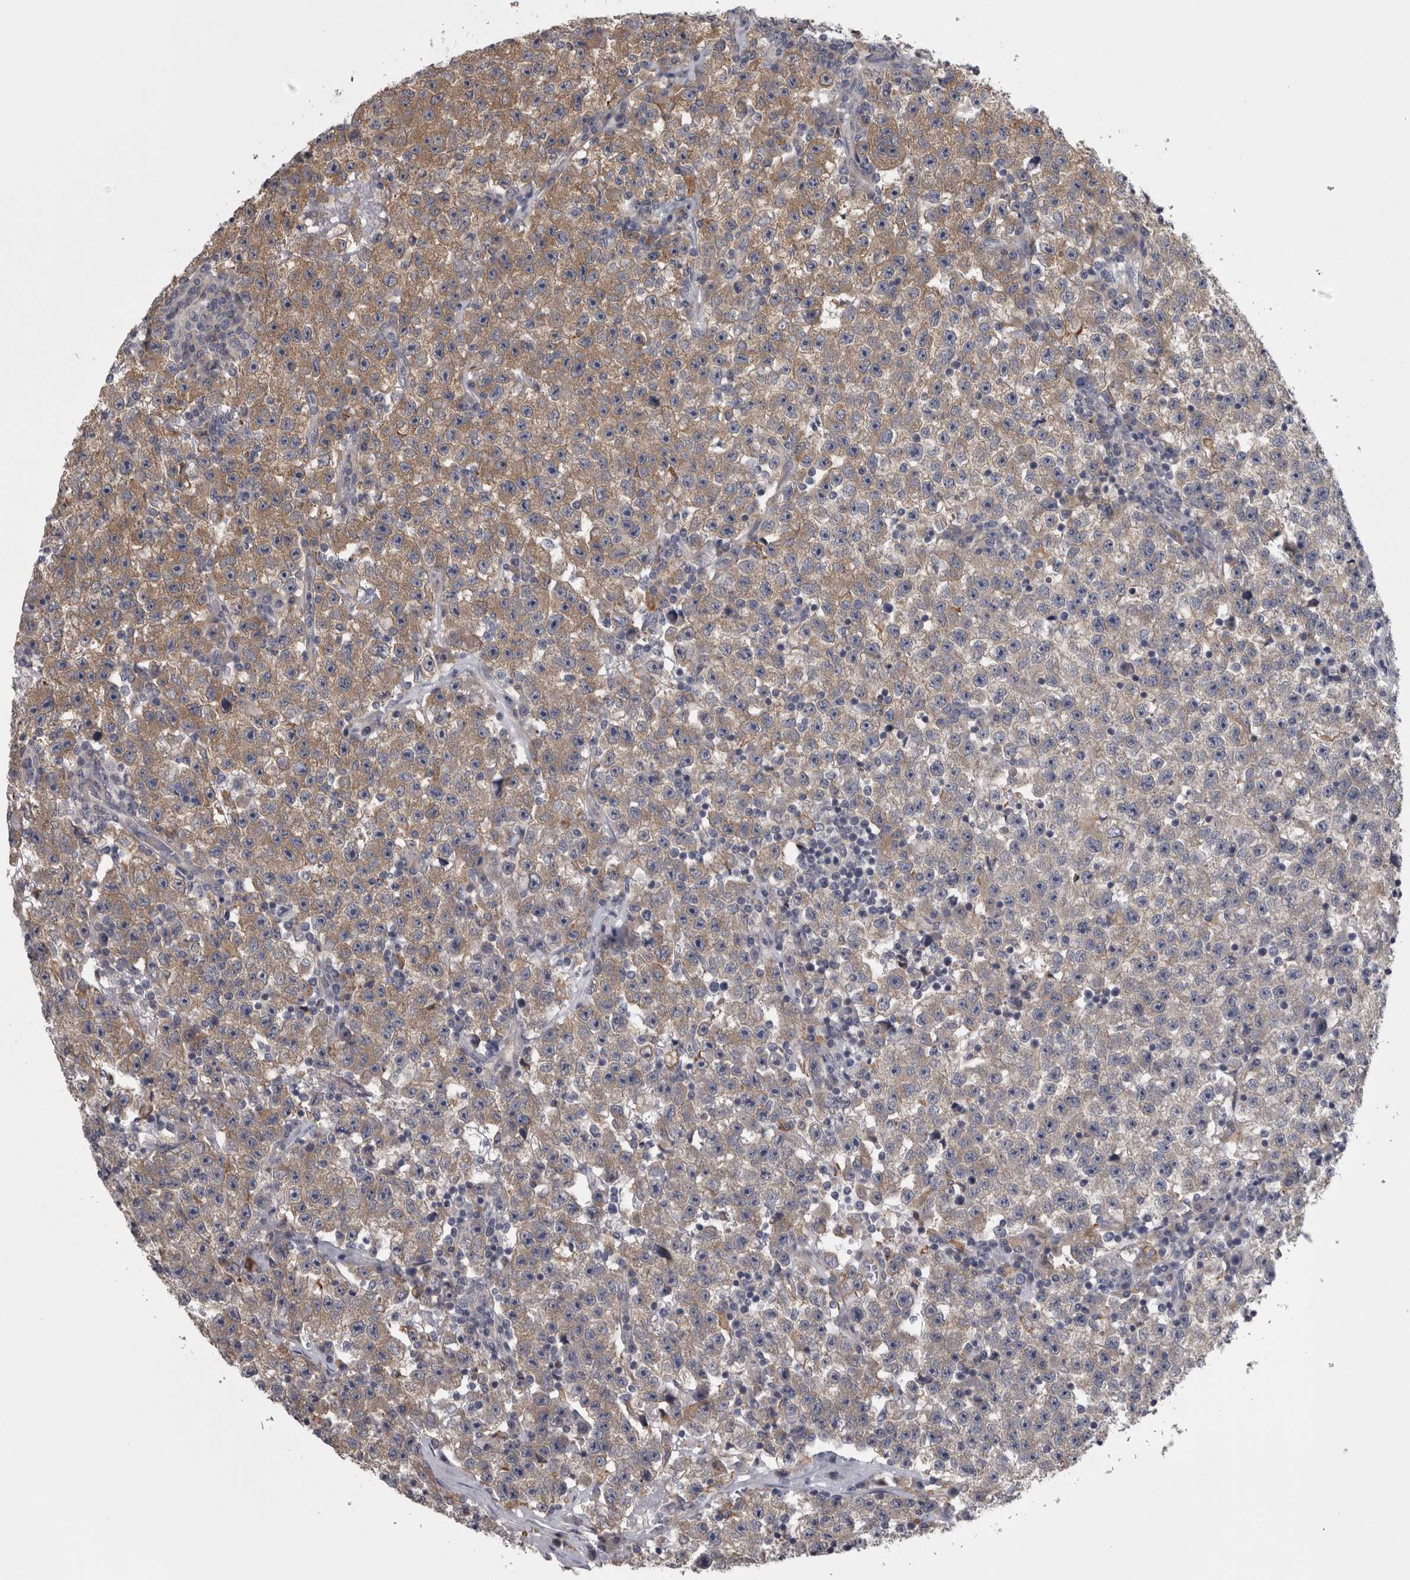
{"staining": {"intensity": "moderate", "quantity": "25%-75%", "location": "cytoplasmic/membranous"}, "tissue": "testis cancer", "cell_type": "Tumor cells", "image_type": "cancer", "snomed": [{"axis": "morphology", "description": "Seminoma, NOS"}, {"axis": "topography", "description": "Testis"}], "caption": "Immunohistochemistry (DAB) staining of human testis cancer demonstrates moderate cytoplasmic/membranous protein positivity in about 25%-75% of tumor cells. (Stains: DAB in brown, nuclei in blue, Microscopy: brightfield microscopy at high magnification).", "gene": "PRKCI", "patient": {"sex": "male", "age": 22}}